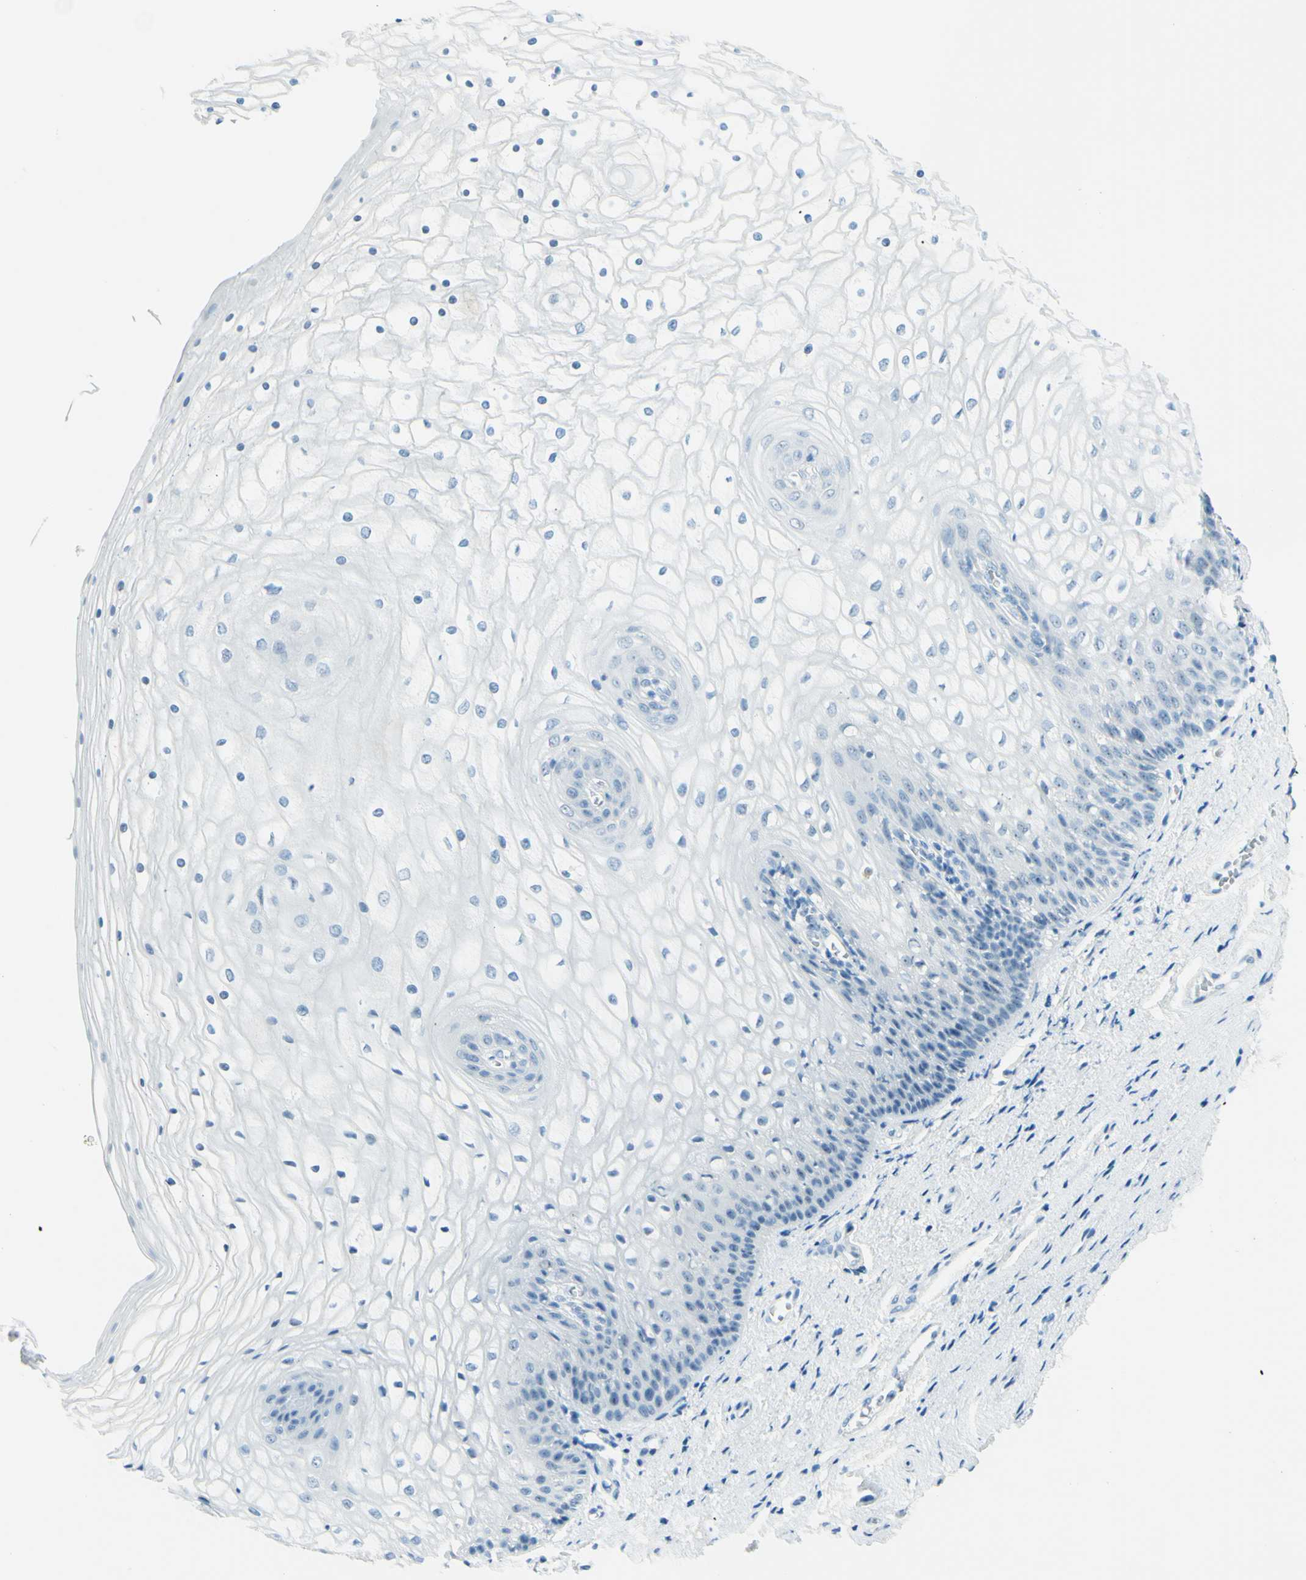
{"staining": {"intensity": "negative", "quantity": "none", "location": "none"}, "tissue": "vagina", "cell_type": "Squamous epithelial cells", "image_type": "normal", "snomed": [{"axis": "morphology", "description": "Normal tissue, NOS"}, {"axis": "topography", "description": "Vagina"}], "caption": "Squamous epithelial cells are negative for protein expression in normal human vagina. The staining is performed using DAB (3,3'-diaminobenzidine) brown chromogen with nuclei counter-stained in using hematoxylin.", "gene": "FMR1NB", "patient": {"sex": "female", "age": 34}}